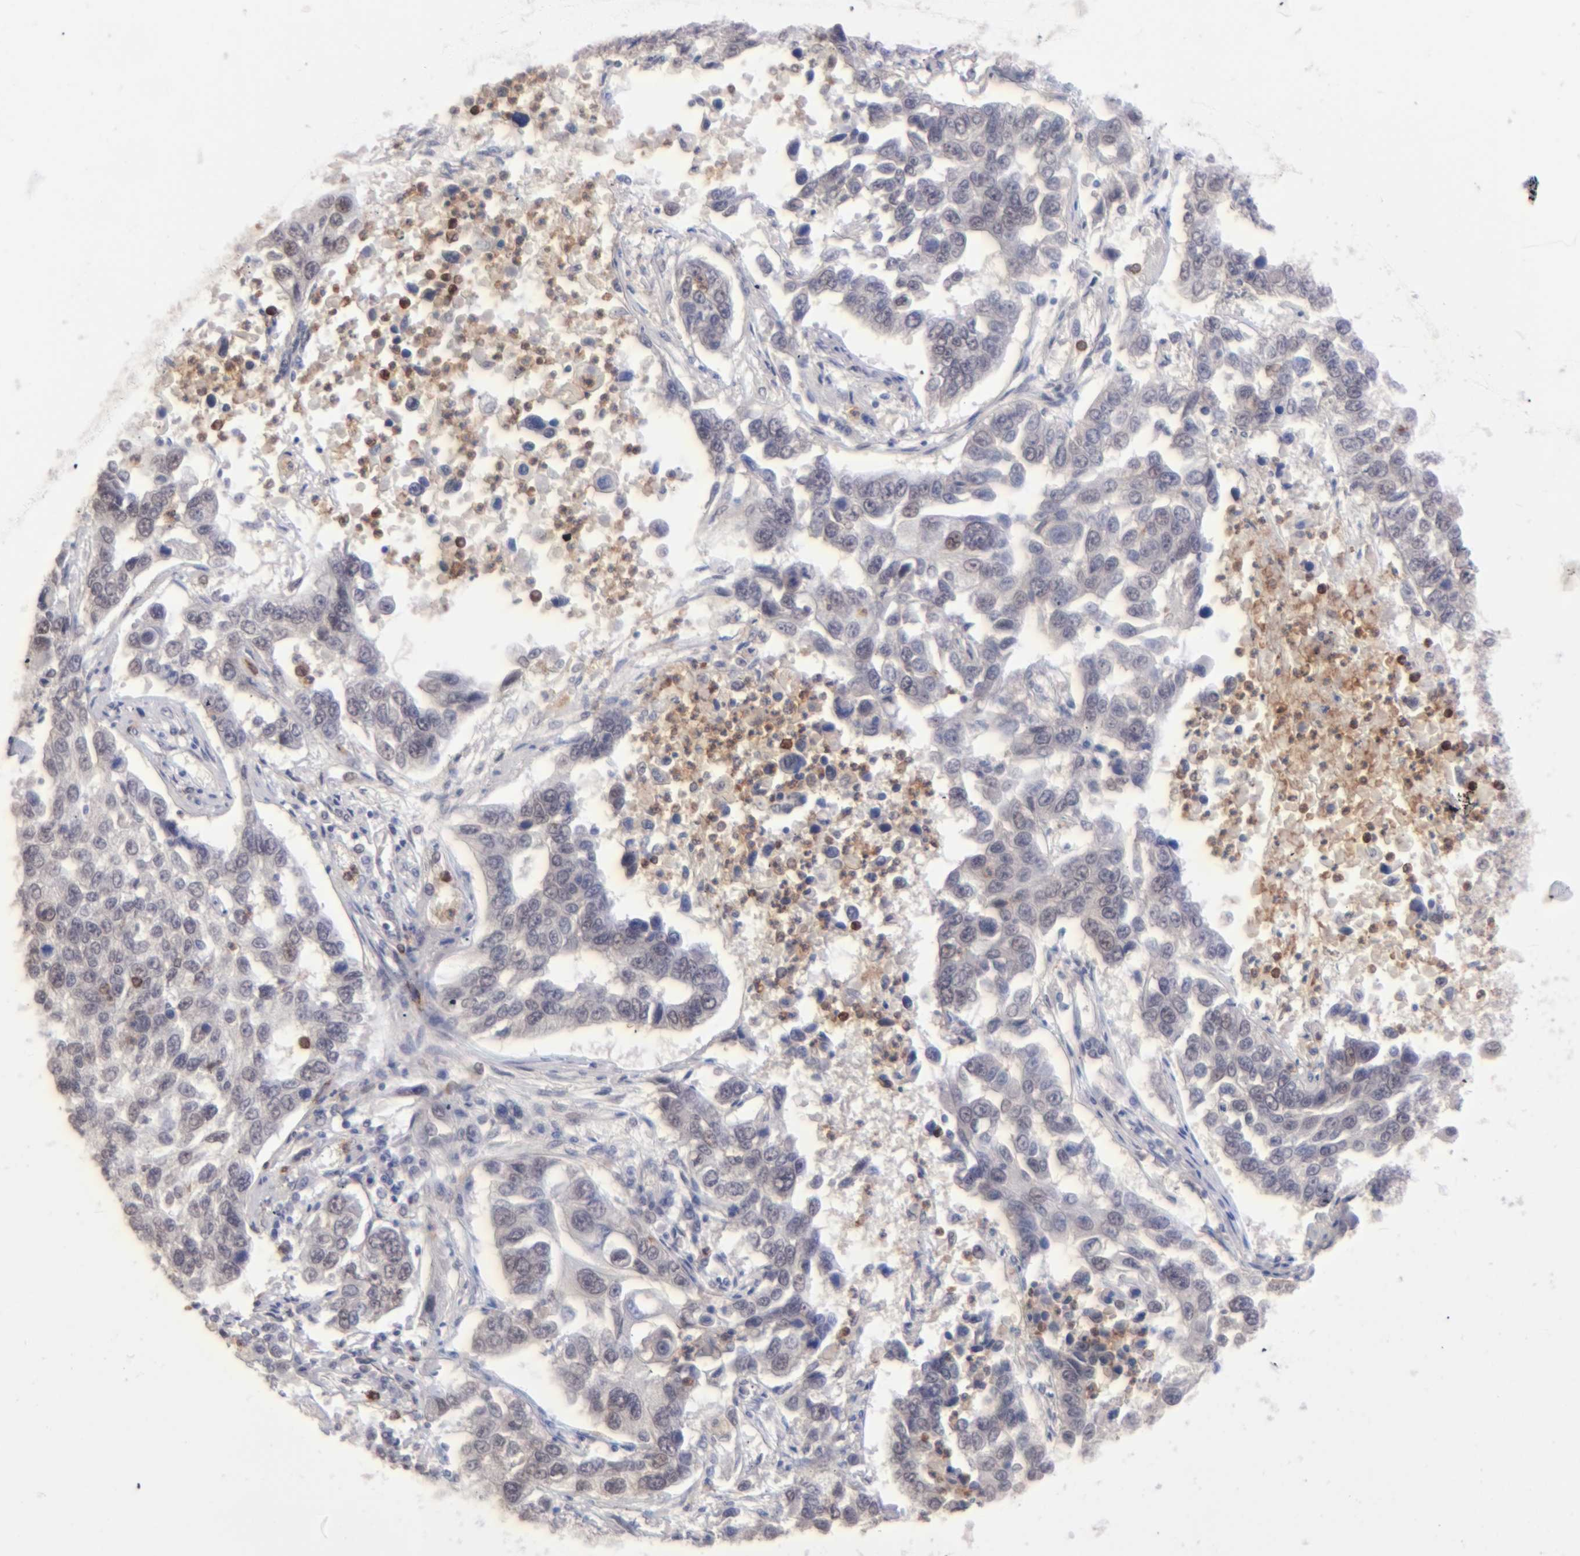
{"staining": {"intensity": "moderate", "quantity": "<25%", "location": "nuclear"}, "tissue": "lung cancer", "cell_type": "Tumor cells", "image_type": "cancer", "snomed": [{"axis": "morphology", "description": "Squamous cell carcinoma, NOS"}, {"axis": "topography", "description": "Lung"}], "caption": "DAB immunohistochemical staining of lung cancer exhibits moderate nuclear protein positivity in about <25% of tumor cells.", "gene": "MGAM", "patient": {"sex": "male", "age": 71}}